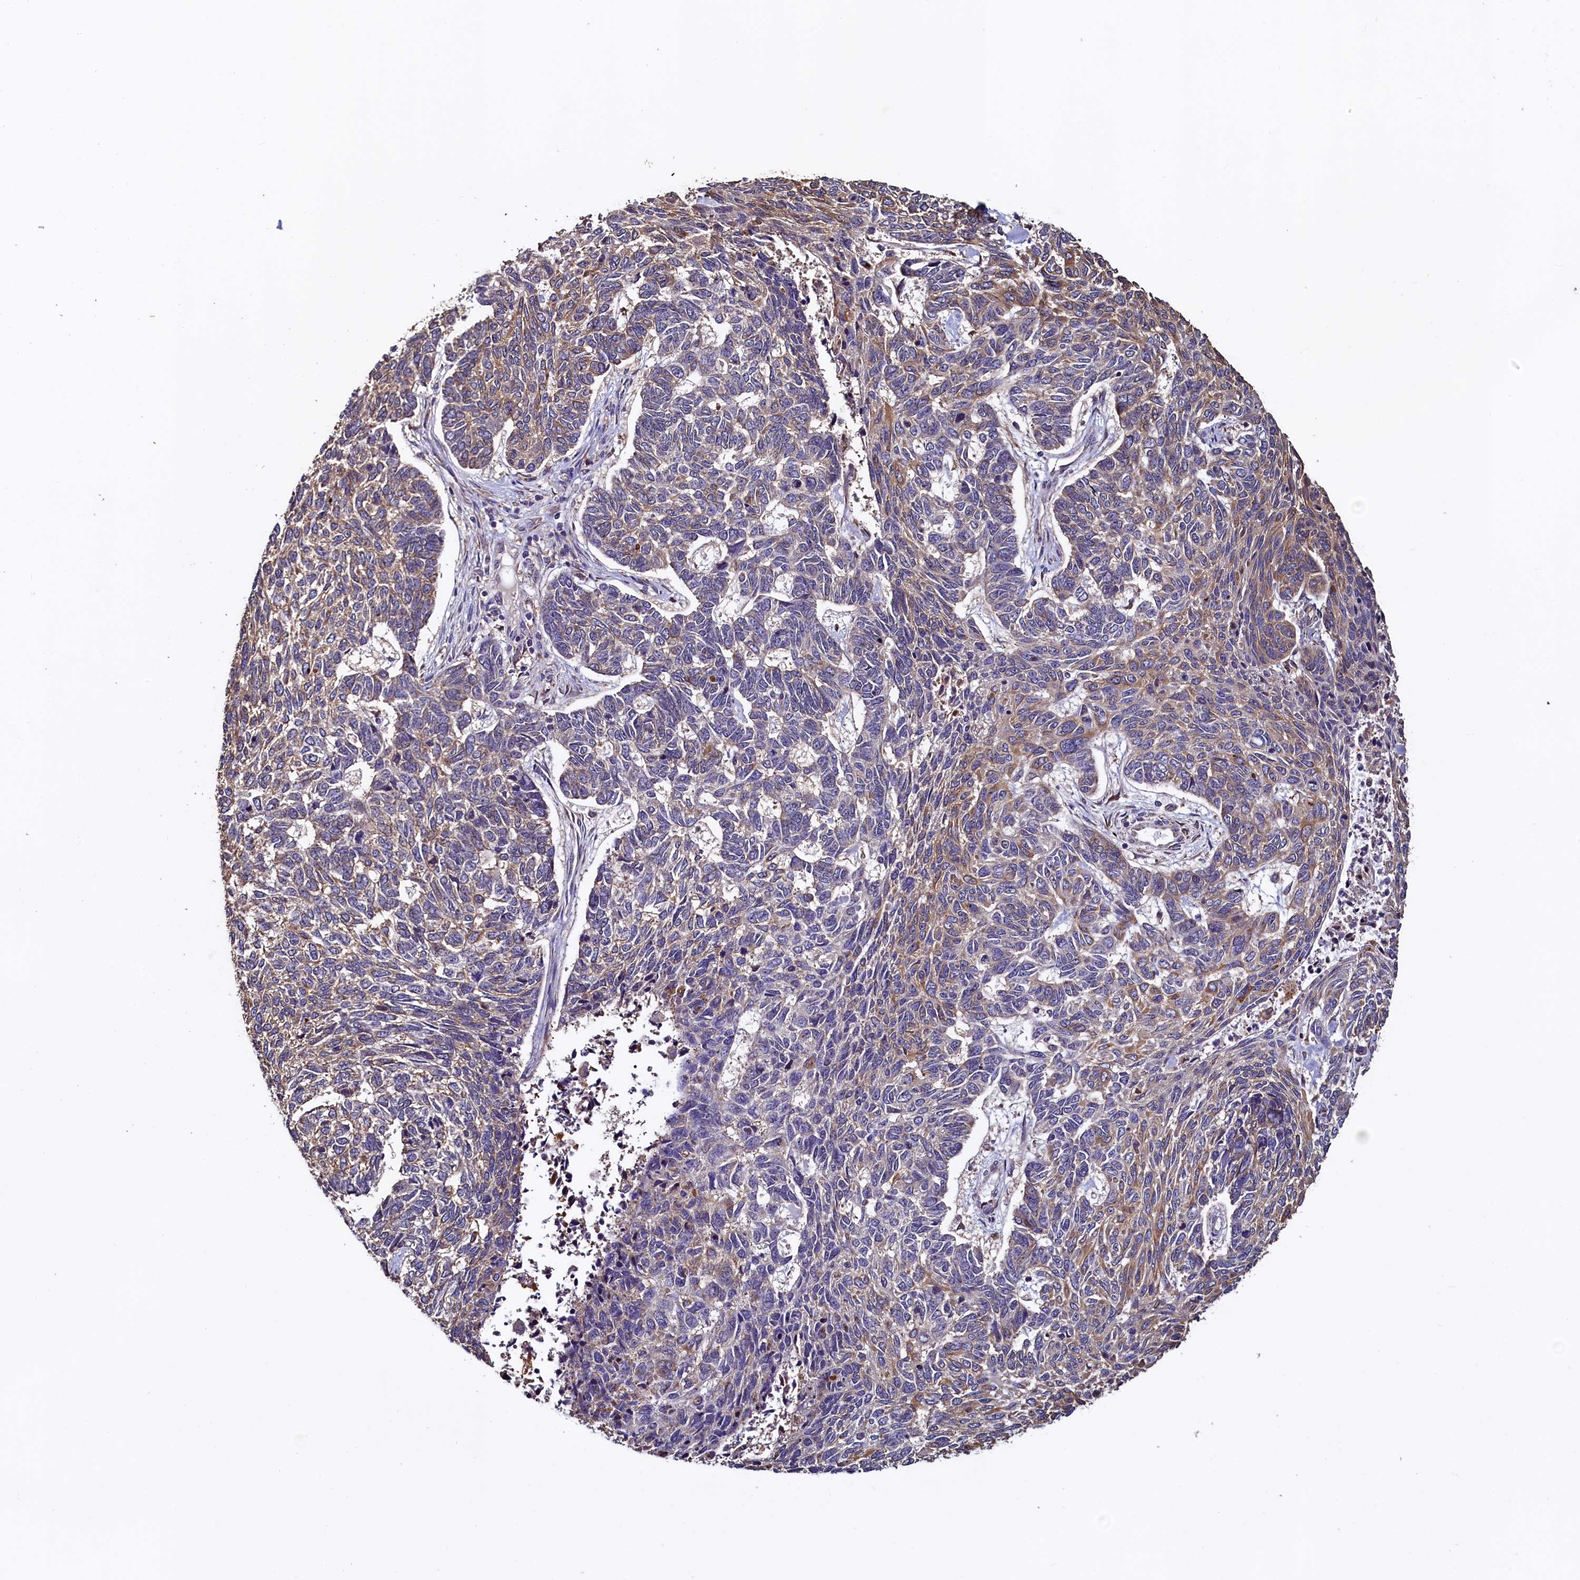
{"staining": {"intensity": "moderate", "quantity": "<25%", "location": "cytoplasmic/membranous"}, "tissue": "skin cancer", "cell_type": "Tumor cells", "image_type": "cancer", "snomed": [{"axis": "morphology", "description": "Basal cell carcinoma"}, {"axis": "topography", "description": "Skin"}], "caption": "Immunohistochemical staining of skin cancer shows low levels of moderate cytoplasmic/membranous protein positivity in about <25% of tumor cells.", "gene": "RBFA", "patient": {"sex": "female", "age": 65}}